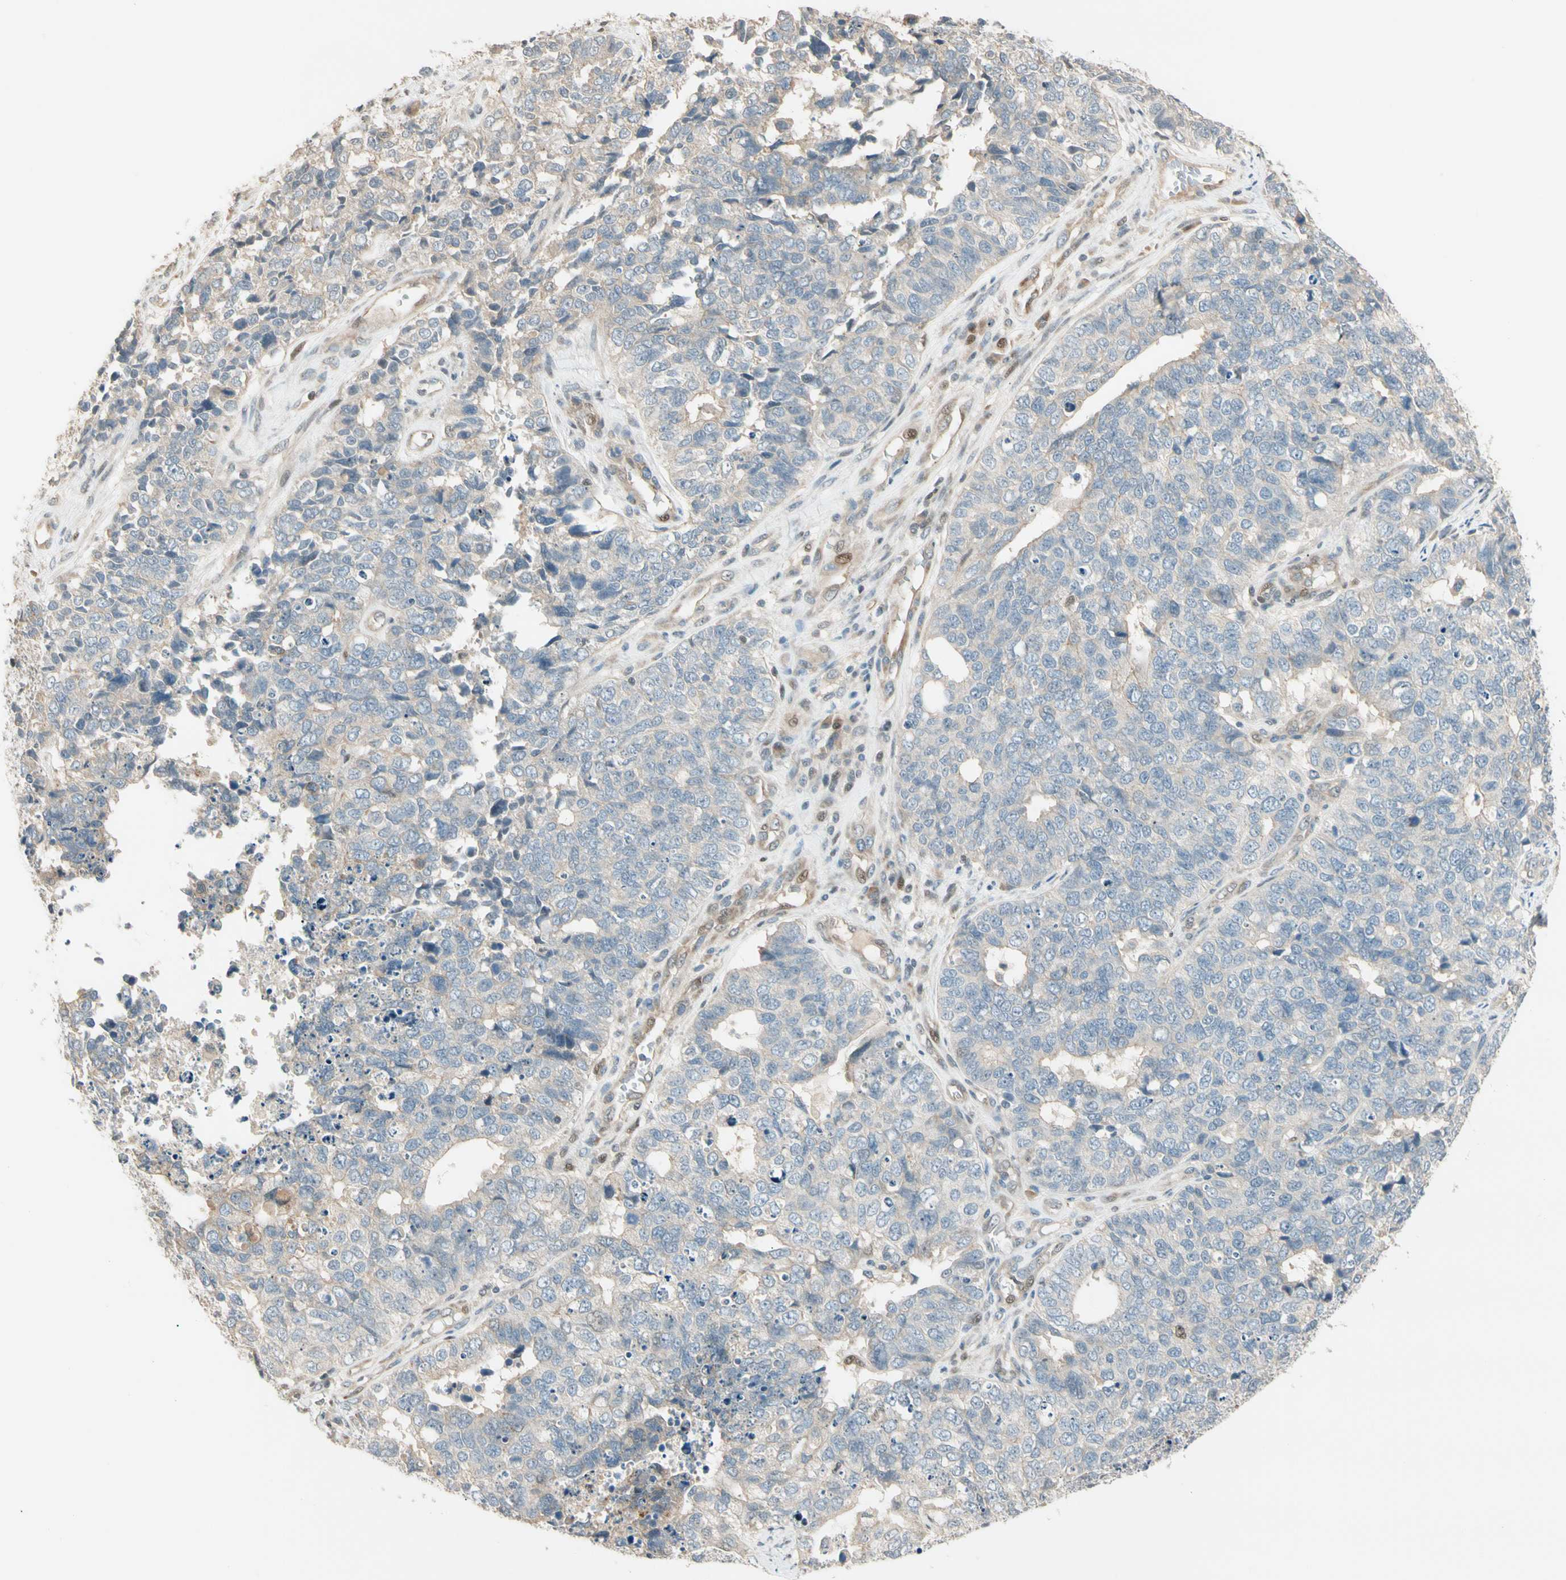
{"staining": {"intensity": "weak", "quantity": "<25%", "location": "cytoplasmic/membranous"}, "tissue": "cervical cancer", "cell_type": "Tumor cells", "image_type": "cancer", "snomed": [{"axis": "morphology", "description": "Squamous cell carcinoma, NOS"}, {"axis": "topography", "description": "Cervix"}], "caption": "There is no significant expression in tumor cells of cervical squamous cell carcinoma.", "gene": "P3H2", "patient": {"sex": "female", "age": 63}}